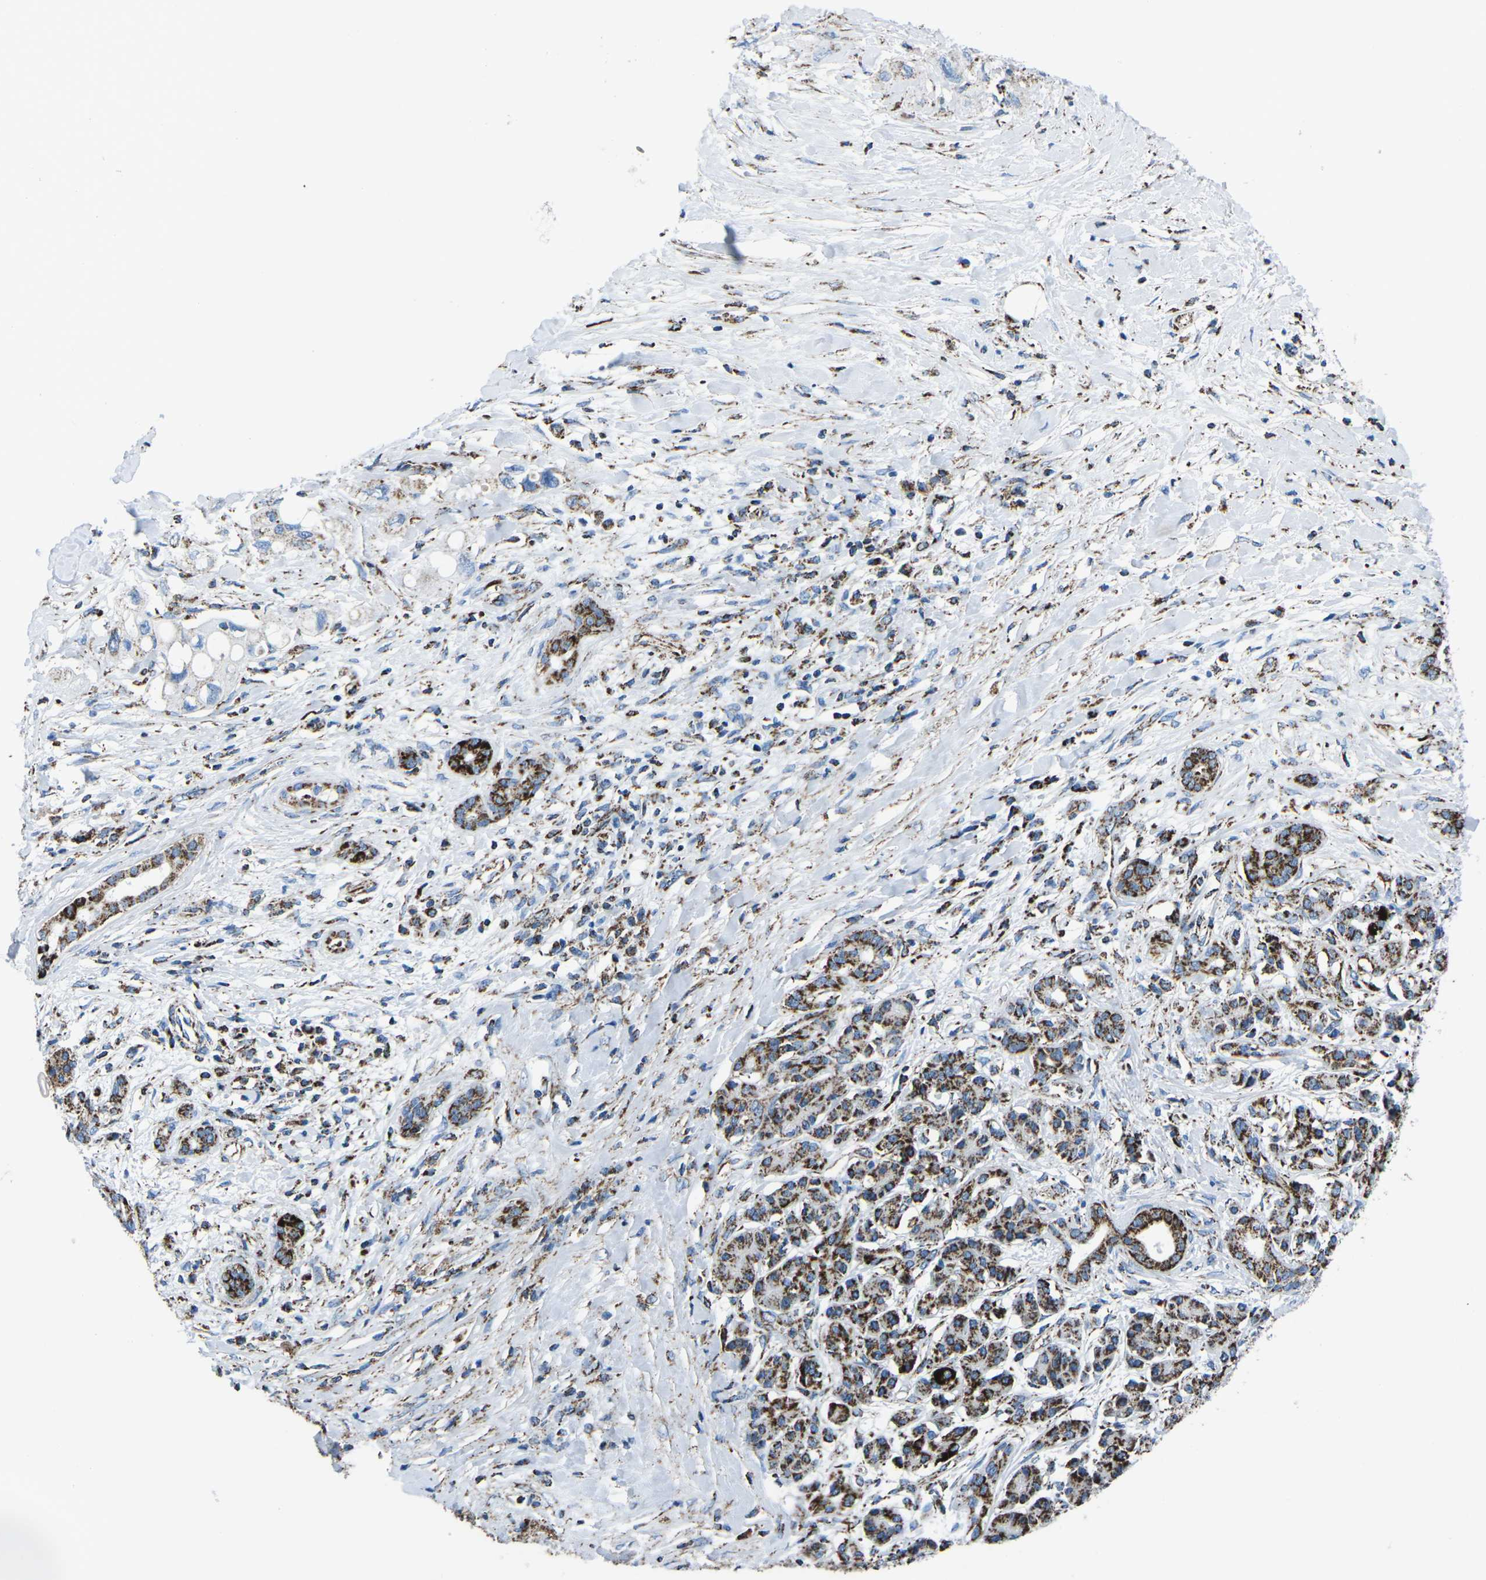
{"staining": {"intensity": "strong", "quantity": "25%-75%", "location": "cytoplasmic/membranous"}, "tissue": "pancreatic cancer", "cell_type": "Tumor cells", "image_type": "cancer", "snomed": [{"axis": "morphology", "description": "Adenocarcinoma, NOS"}, {"axis": "topography", "description": "Pancreas"}], "caption": "Tumor cells demonstrate high levels of strong cytoplasmic/membranous staining in approximately 25%-75% of cells in human pancreatic cancer (adenocarcinoma).", "gene": "MT-CO2", "patient": {"sex": "female", "age": 56}}